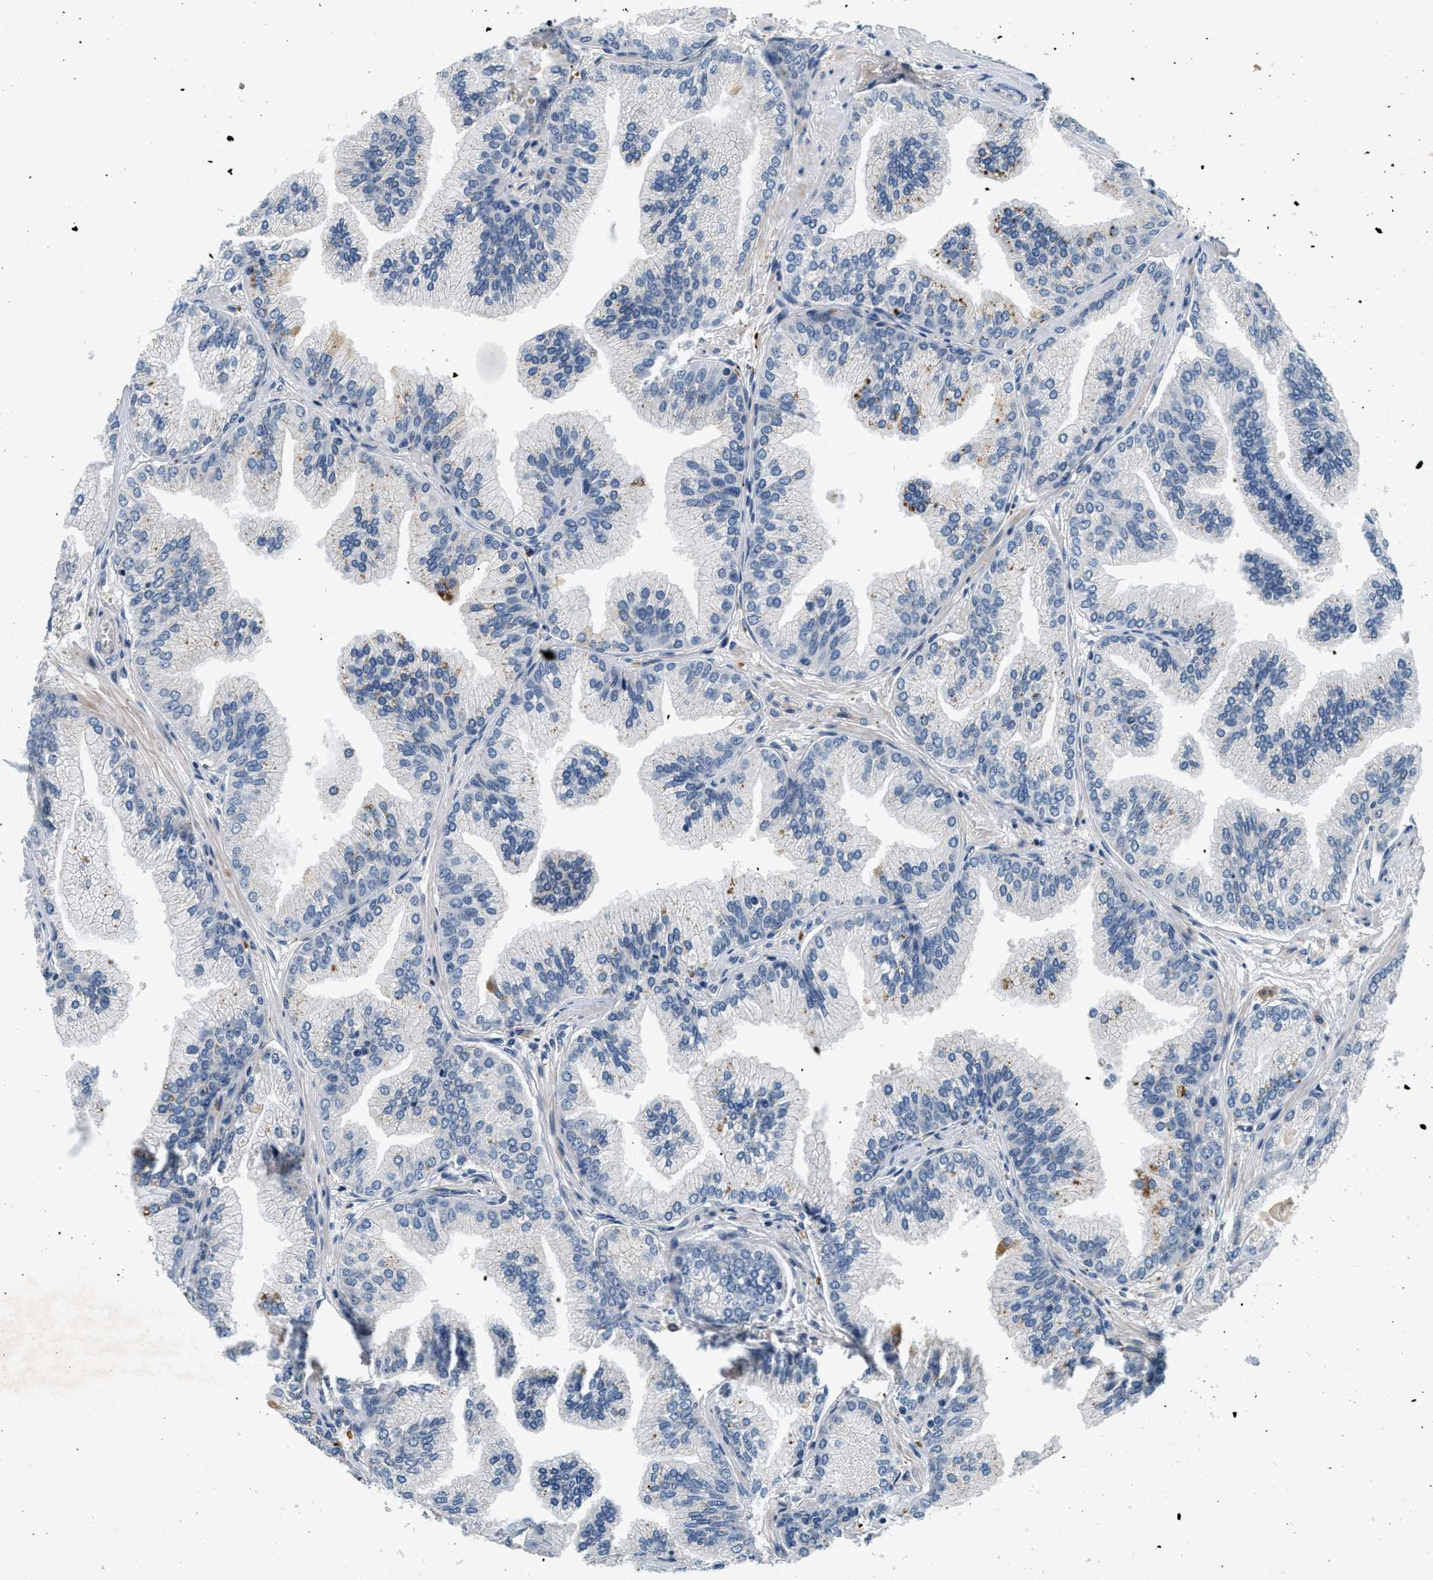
{"staining": {"intensity": "negative", "quantity": "none", "location": "none"}, "tissue": "prostate cancer", "cell_type": "Tumor cells", "image_type": "cancer", "snomed": [{"axis": "morphology", "description": "Adenocarcinoma, Low grade"}, {"axis": "topography", "description": "Prostate"}], "caption": "A histopathology image of human prostate cancer is negative for staining in tumor cells.", "gene": "PDP1", "patient": {"sex": "male", "age": 52}}